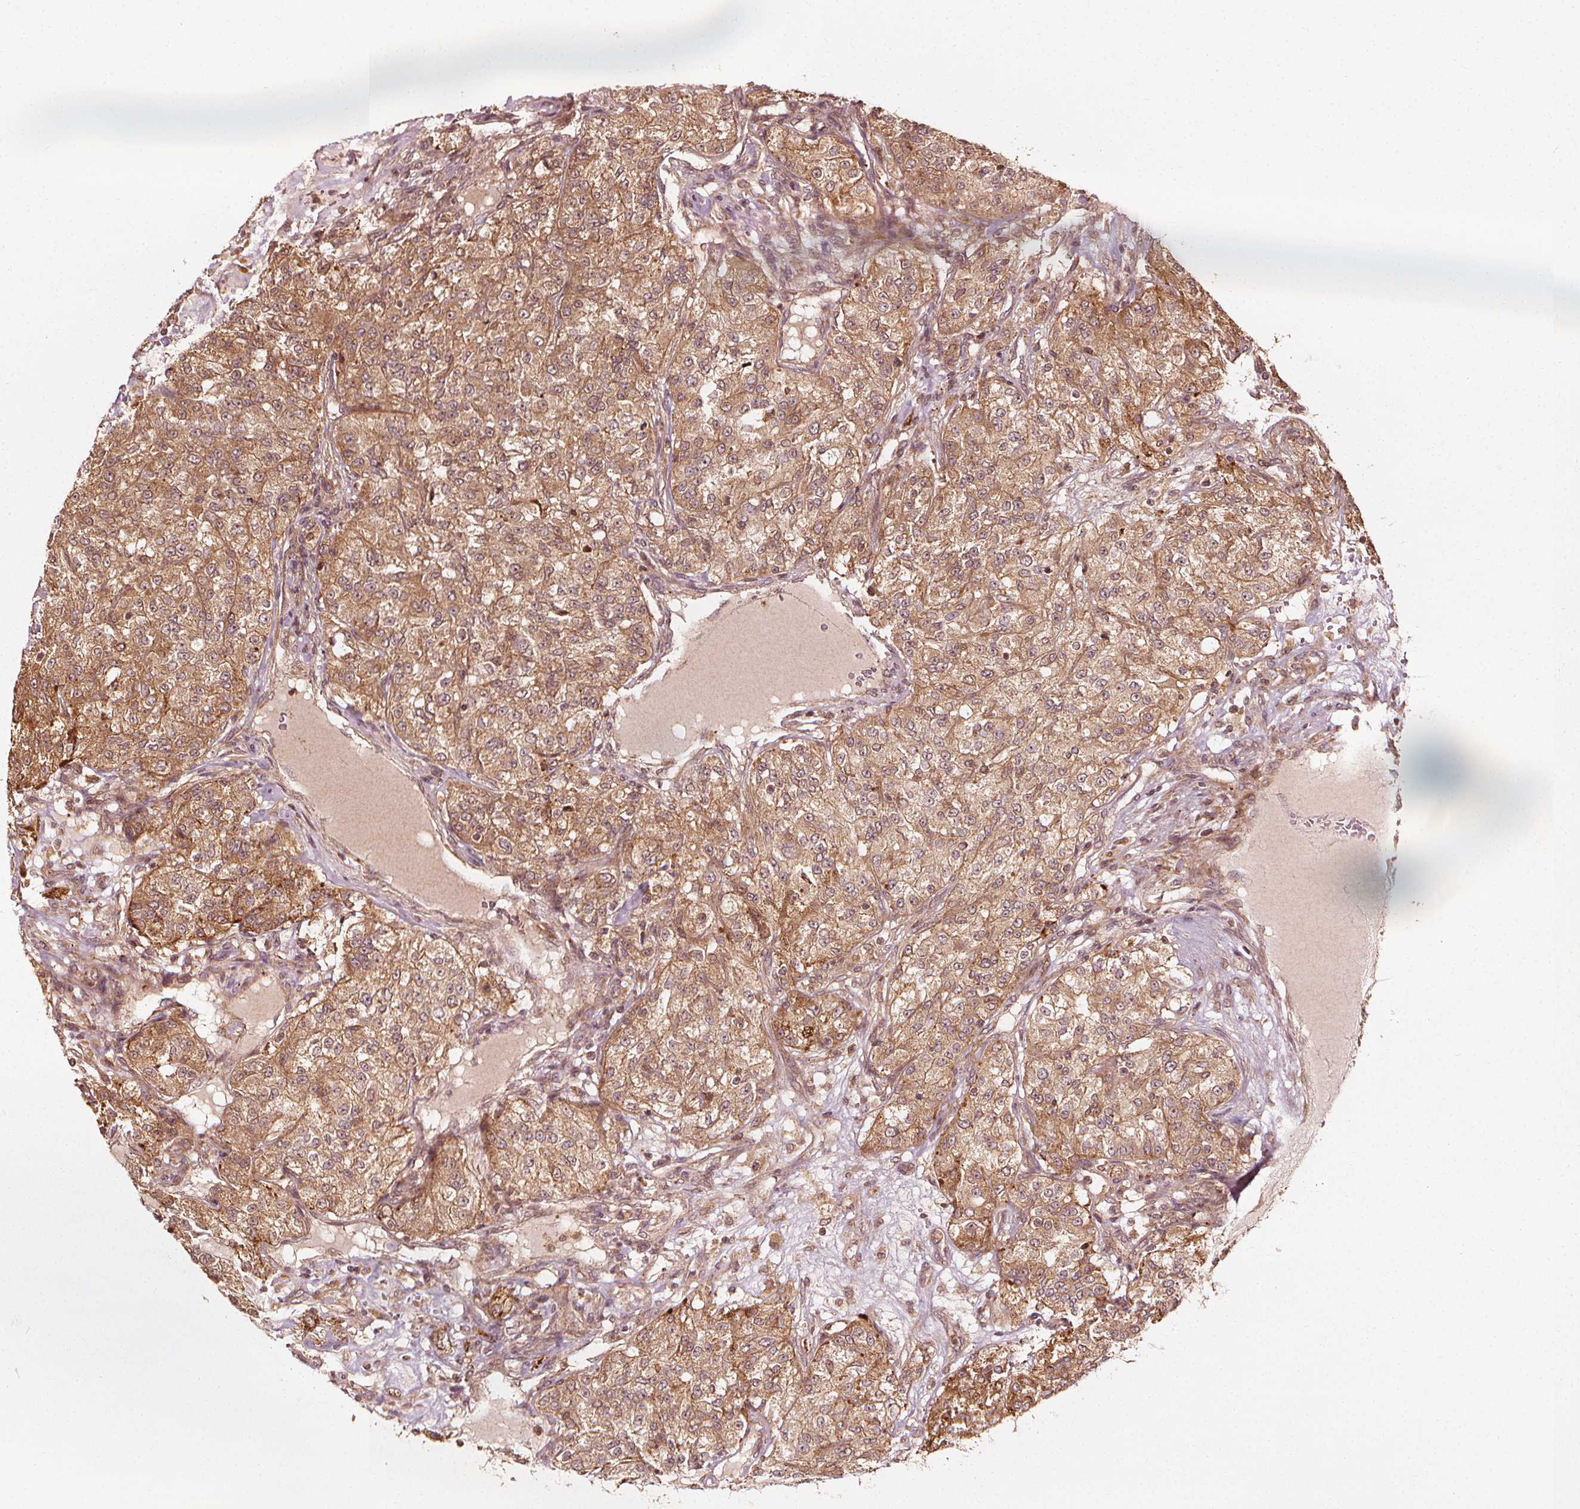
{"staining": {"intensity": "moderate", "quantity": ">75%", "location": "cytoplasmic/membranous,nuclear"}, "tissue": "renal cancer", "cell_type": "Tumor cells", "image_type": "cancer", "snomed": [{"axis": "morphology", "description": "Adenocarcinoma, NOS"}, {"axis": "topography", "description": "Kidney"}], "caption": "Immunohistochemistry of human renal cancer (adenocarcinoma) shows medium levels of moderate cytoplasmic/membranous and nuclear staining in approximately >75% of tumor cells.", "gene": "NPC1", "patient": {"sex": "female", "age": 63}}